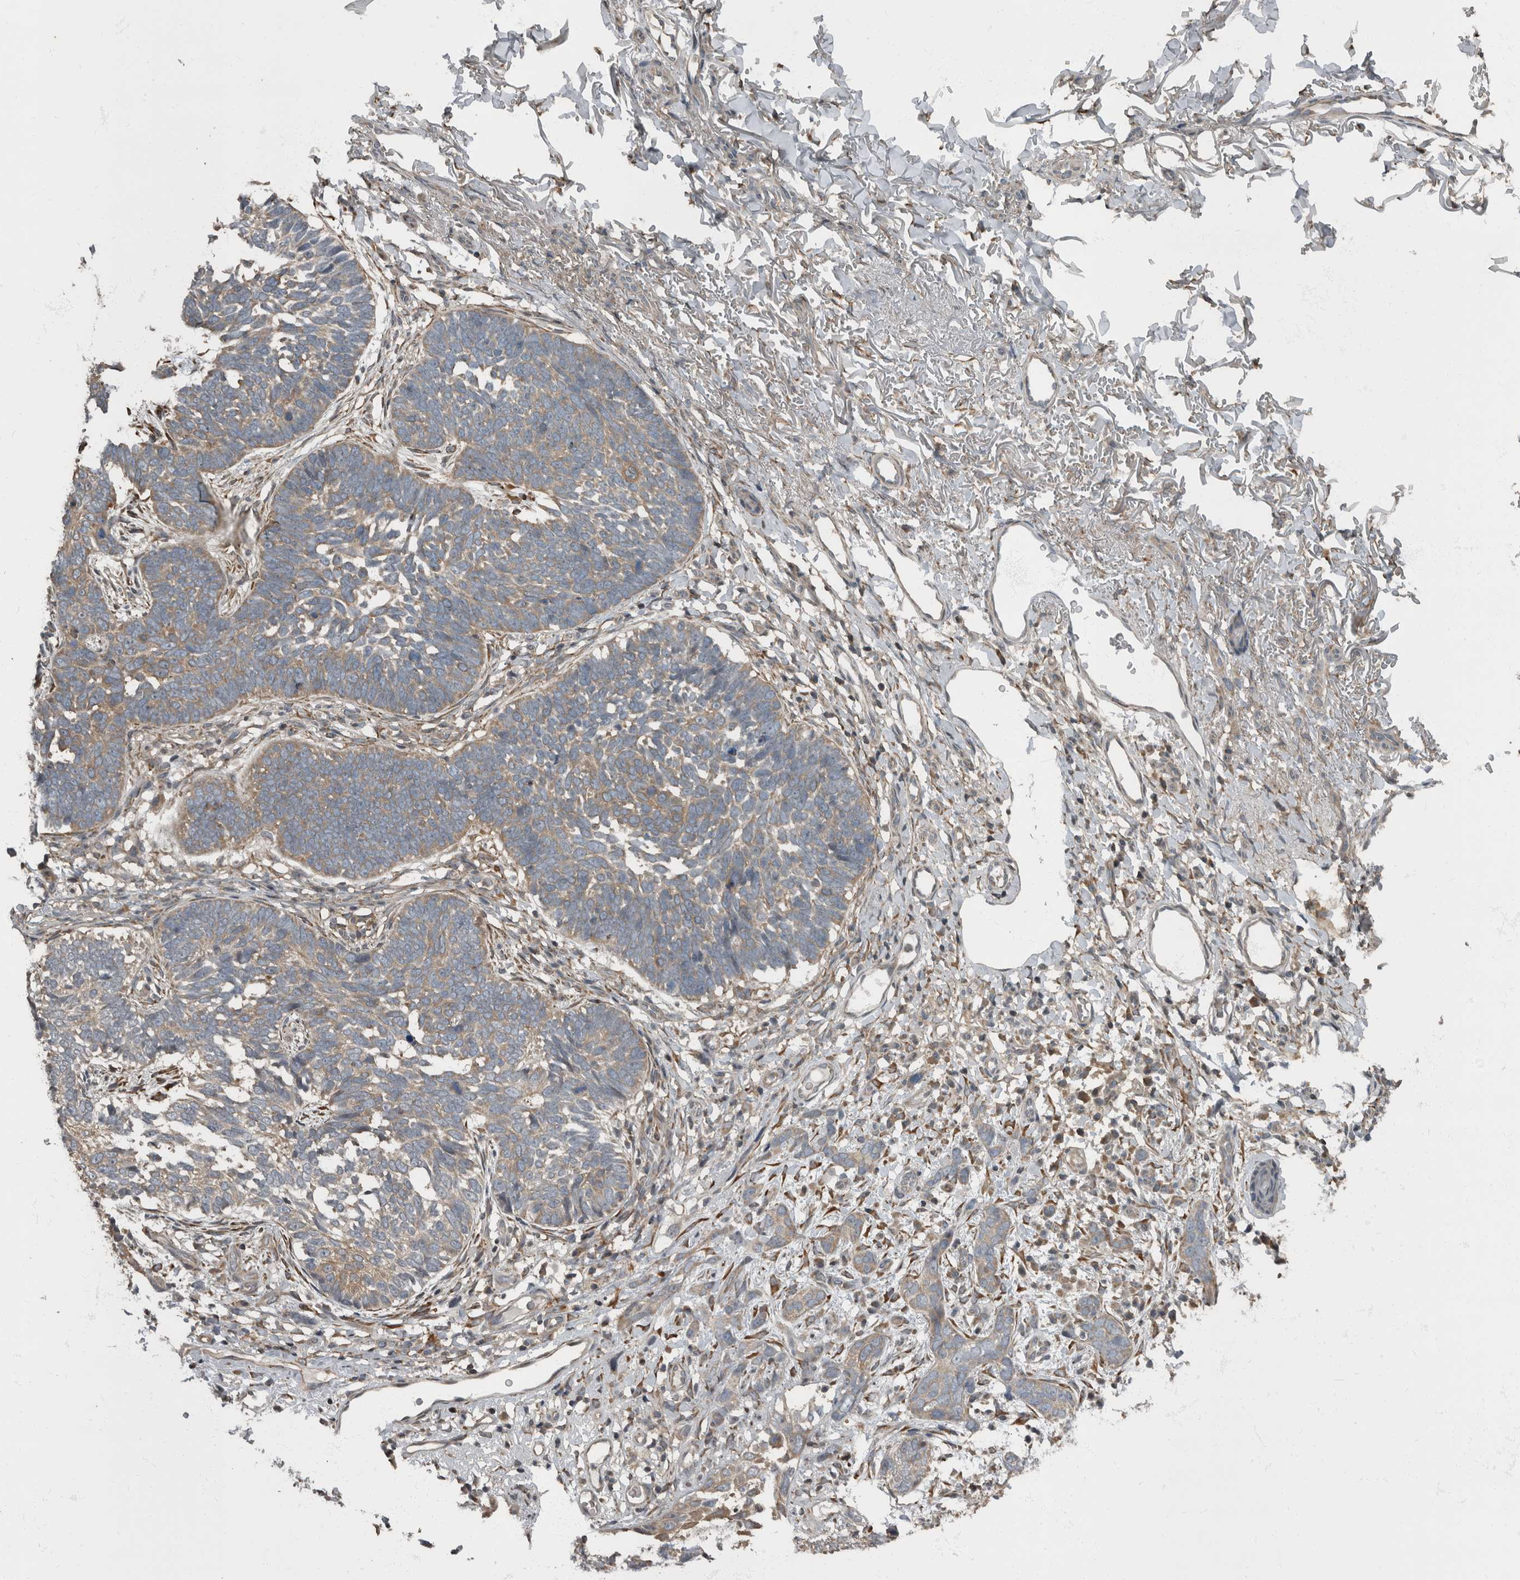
{"staining": {"intensity": "weak", "quantity": ">75%", "location": "cytoplasmic/membranous"}, "tissue": "skin cancer", "cell_type": "Tumor cells", "image_type": "cancer", "snomed": [{"axis": "morphology", "description": "Normal tissue, NOS"}, {"axis": "morphology", "description": "Basal cell carcinoma"}, {"axis": "topography", "description": "Skin"}], "caption": "The histopathology image displays staining of skin basal cell carcinoma, revealing weak cytoplasmic/membranous protein staining (brown color) within tumor cells.", "gene": "RABGGTB", "patient": {"sex": "male", "age": 77}}